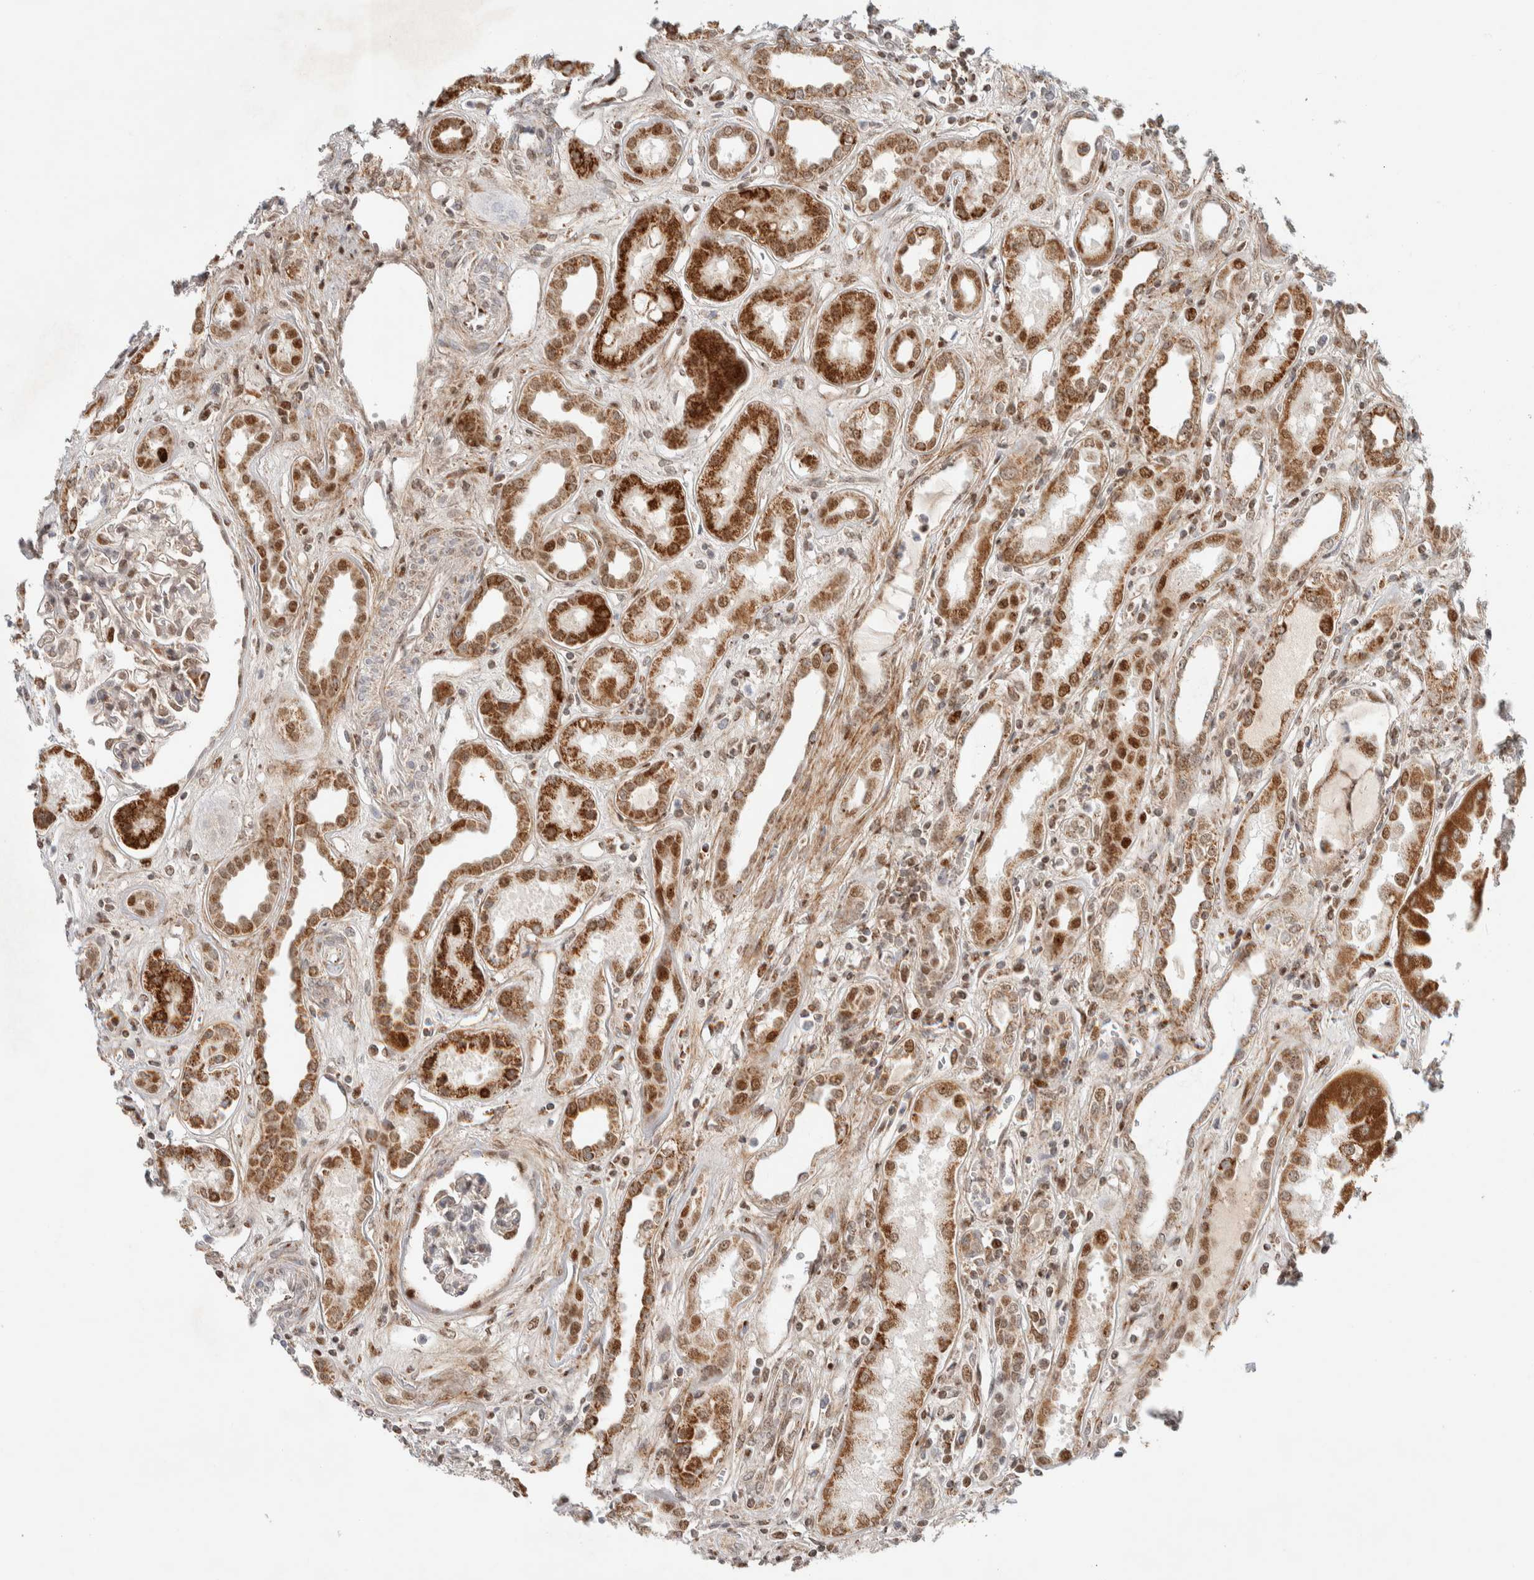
{"staining": {"intensity": "moderate", "quantity": "<25%", "location": "nuclear"}, "tissue": "kidney", "cell_type": "Cells in glomeruli", "image_type": "normal", "snomed": [{"axis": "morphology", "description": "Normal tissue, NOS"}, {"axis": "topography", "description": "Kidney"}], "caption": "Immunohistochemical staining of unremarkable kidney exhibits low levels of moderate nuclear positivity in approximately <25% of cells in glomeruli.", "gene": "TSPAN32", "patient": {"sex": "male", "age": 59}}